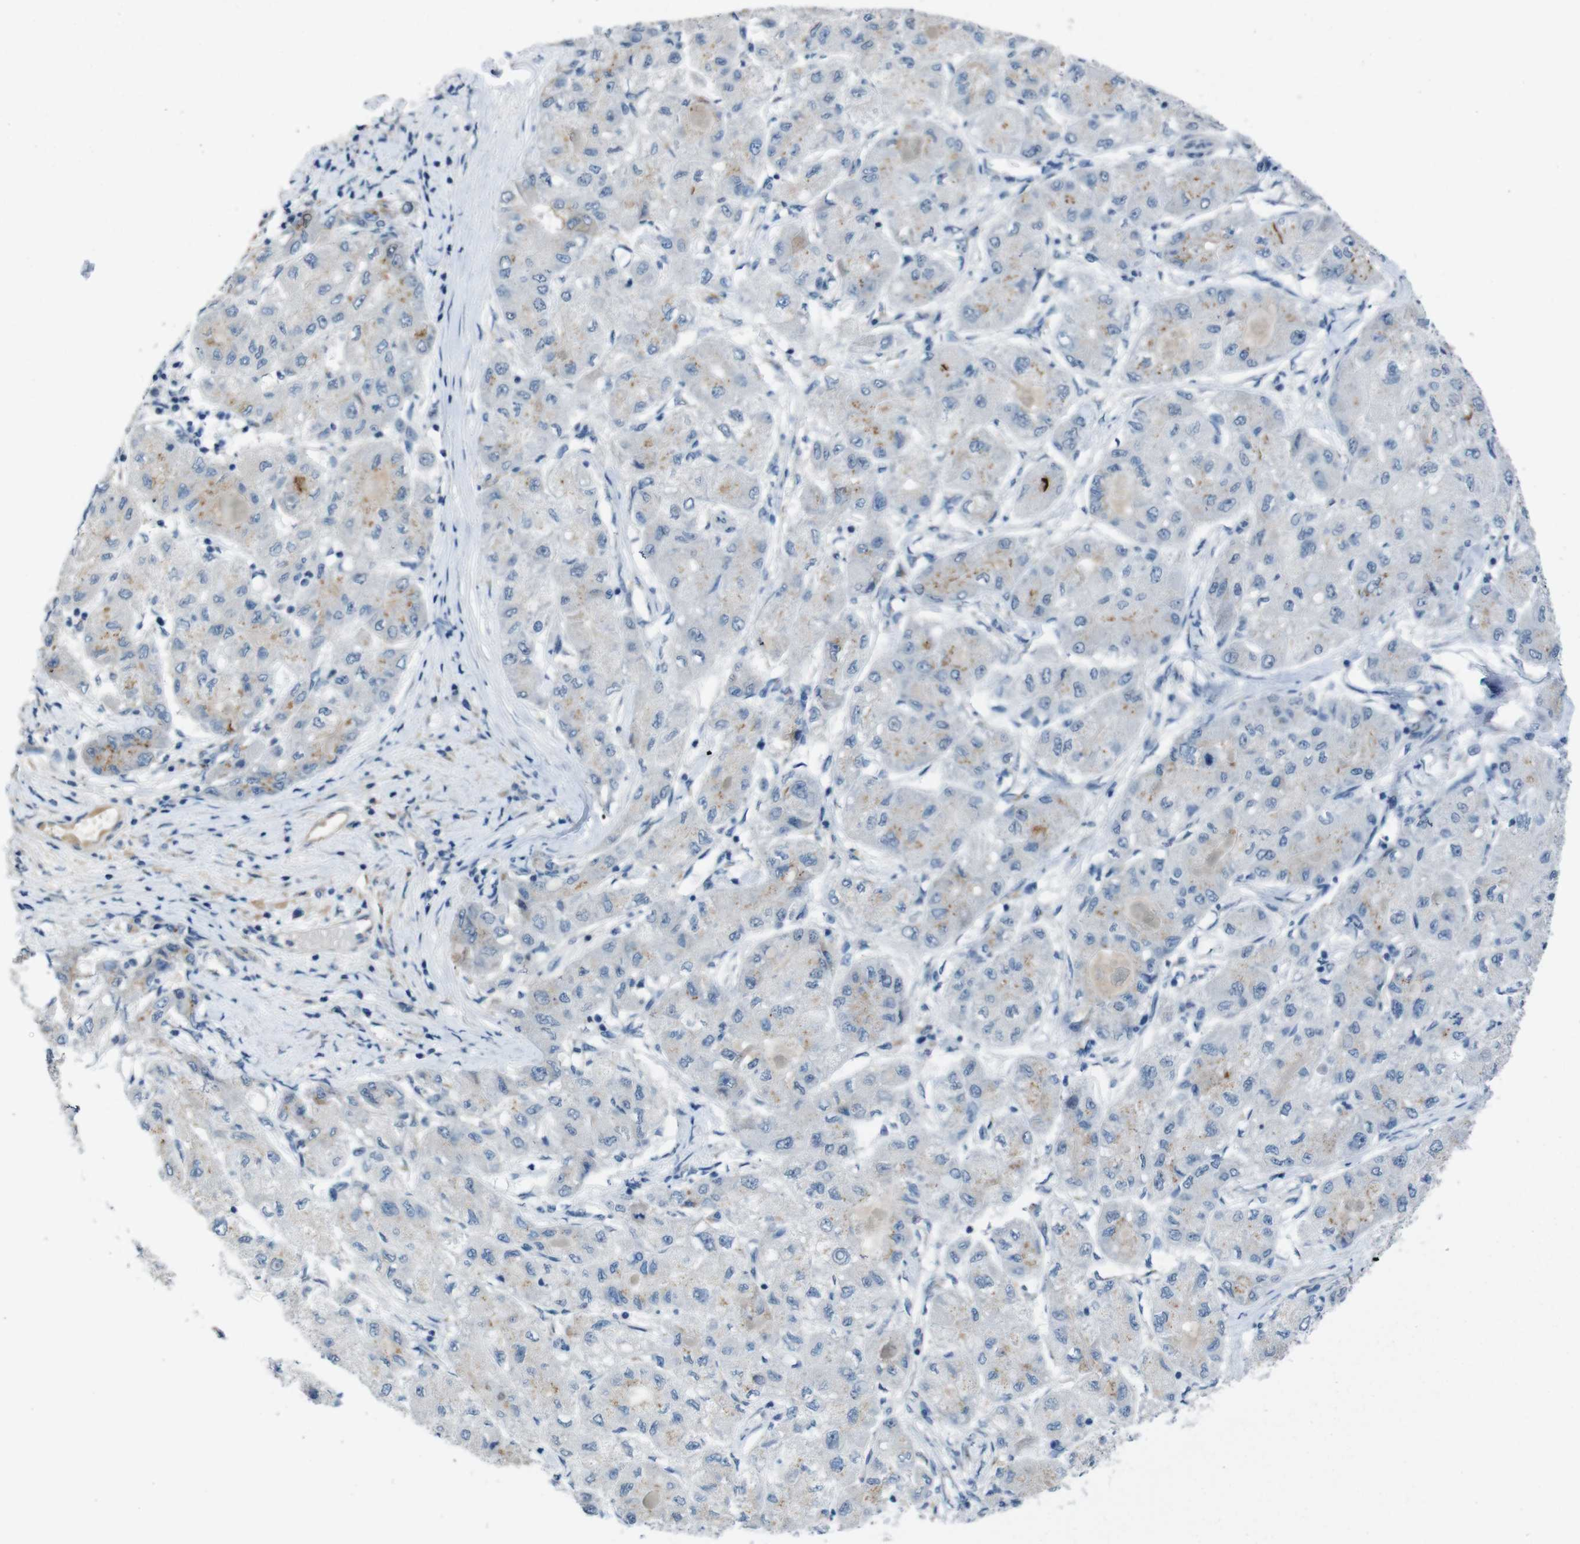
{"staining": {"intensity": "weak", "quantity": "25%-75%", "location": "cytoplasmic/membranous"}, "tissue": "liver cancer", "cell_type": "Tumor cells", "image_type": "cancer", "snomed": [{"axis": "morphology", "description": "Carcinoma, Hepatocellular, NOS"}, {"axis": "topography", "description": "Liver"}], "caption": "Immunohistochemistry micrograph of neoplastic tissue: human liver cancer stained using IHC reveals low levels of weak protein expression localized specifically in the cytoplasmic/membranous of tumor cells, appearing as a cytoplasmic/membranous brown color.", "gene": "CDHR2", "patient": {"sex": "male", "age": 80}}